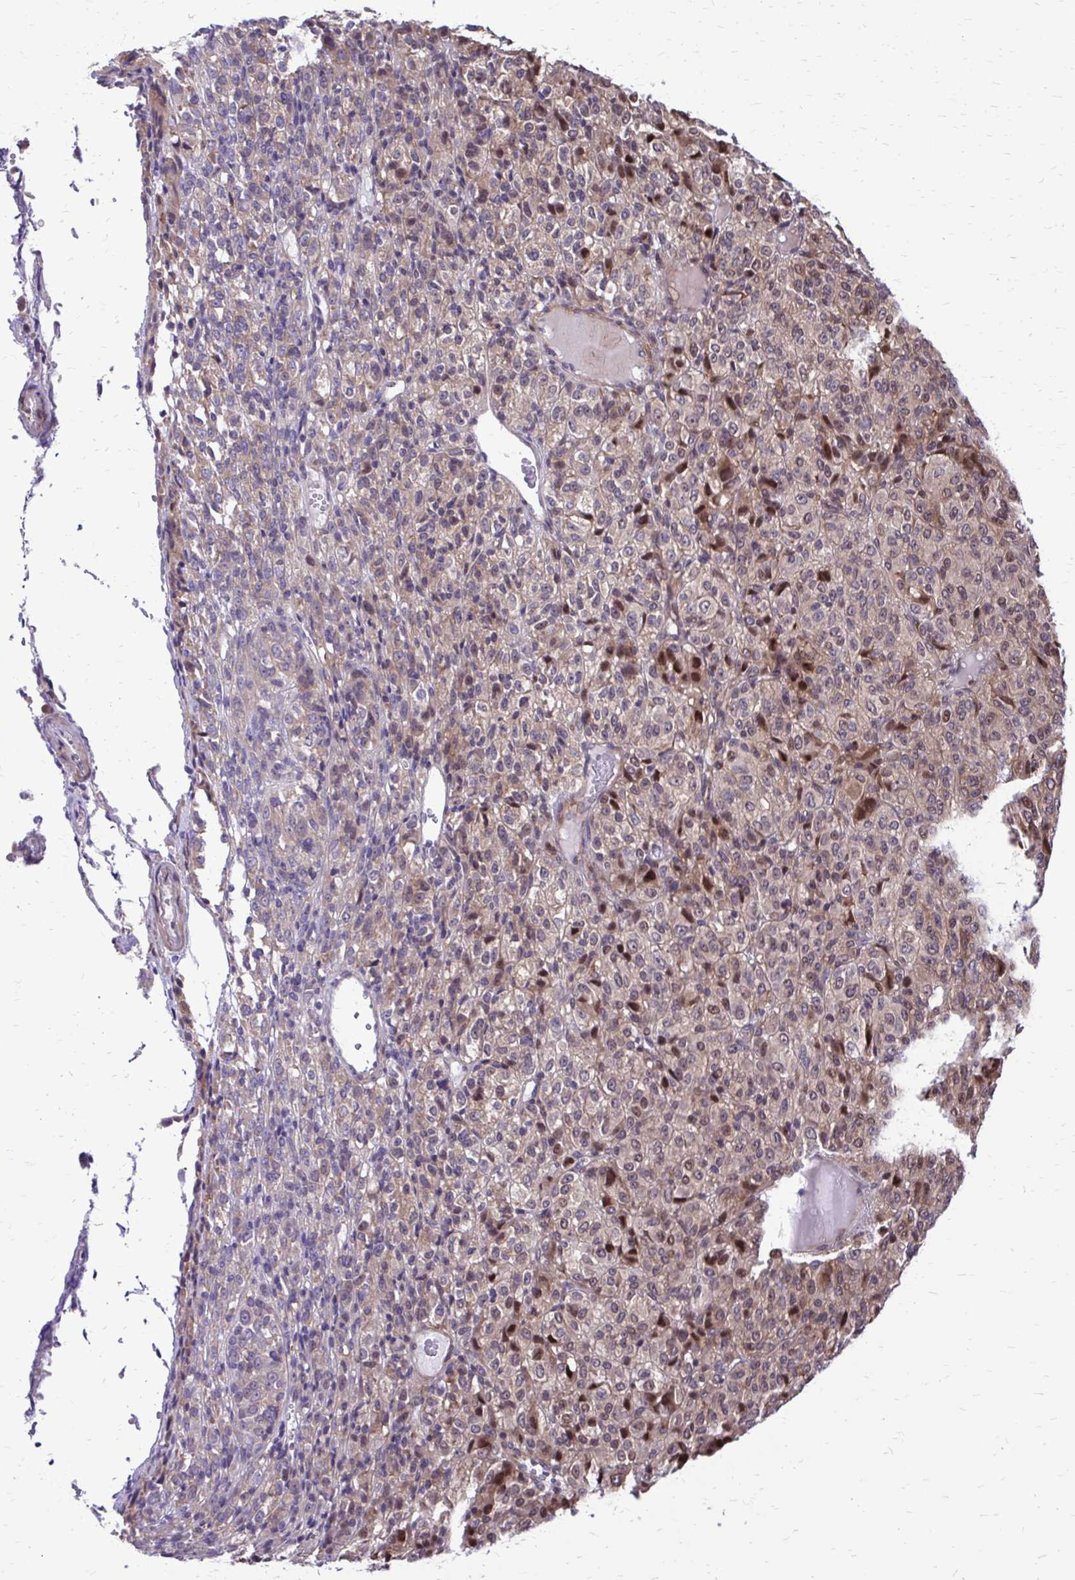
{"staining": {"intensity": "moderate", "quantity": "25%-75%", "location": "nuclear"}, "tissue": "melanoma", "cell_type": "Tumor cells", "image_type": "cancer", "snomed": [{"axis": "morphology", "description": "Malignant melanoma, Metastatic site"}, {"axis": "topography", "description": "Brain"}], "caption": "DAB (3,3'-diaminobenzidine) immunohistochemical staining of human malignant melanoma (metastatic site) displays moderate nuclear protein staining in approximately 25%-75% of tumor cells.", "gene": "ANKRD30B", "patient": {"sex": "female", "age": 56}}